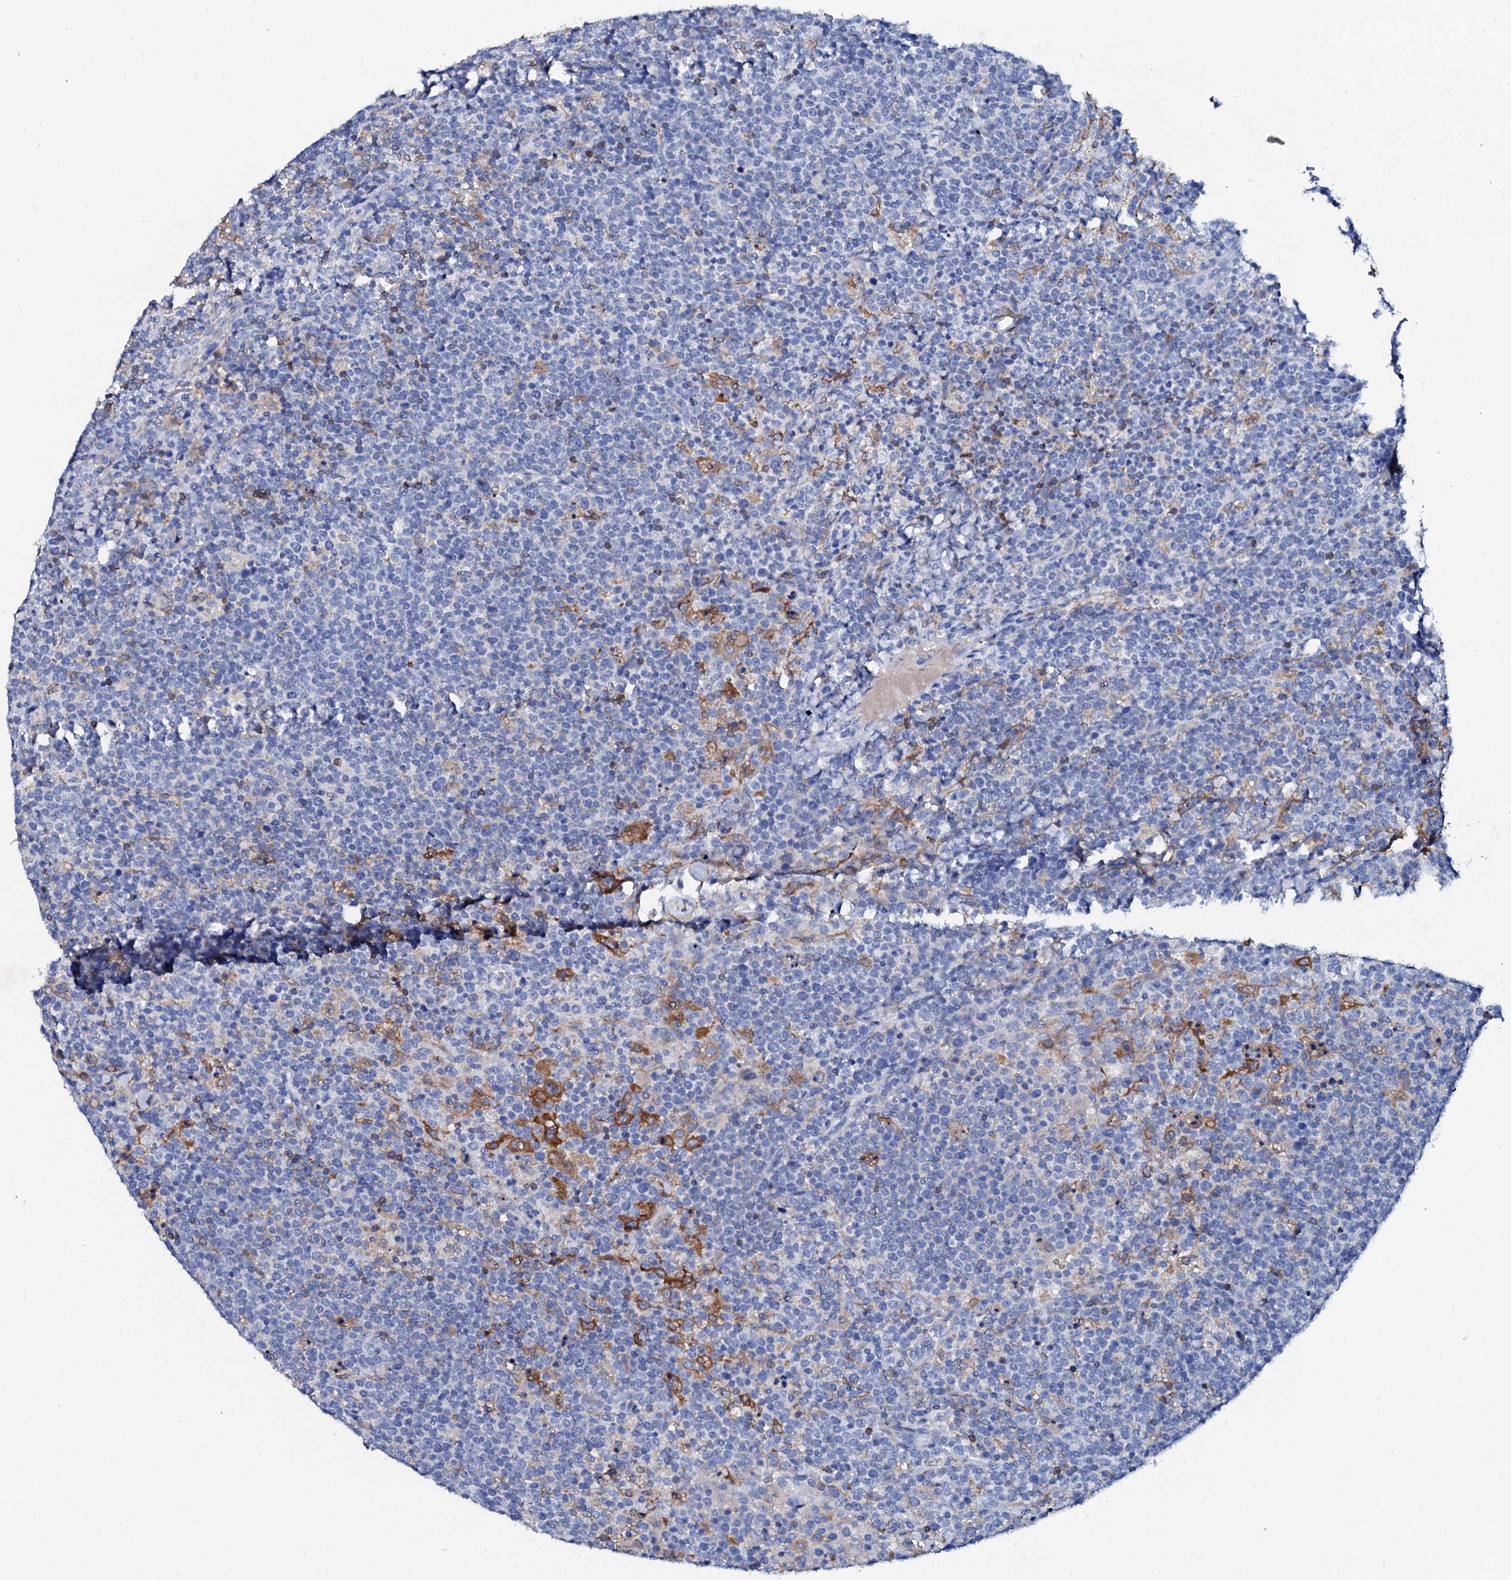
{"staining": {"intensity": "negative", "quantity": "none", "location": "none"}, "tissue": "lymphoma", "cell_type": "Tumor cells", "image_type": "cancer", "snomed": [{"axis": "morphology", "description": "Malignant lymphoma, non-Hodgkin's type, High grade"}, {"axis": "topography", "description": "Lymph node"}], "caption": "High magnification brightfield microscopy of lymphoma stained with DAB (3,3'-diaminobenzidine) (brown) and counterstained with hematoxylin (blue): tumor cells show no significant positivity. Brightfield microscopy of immunohistochemistry (IHC) stained with DAB (3,3'-diaminobenzidine) (brown) and hematoxylin (blue), captured at high magnification.", "gene": "GLB1L3", "patient": {"sex": "male", "age": 61}}